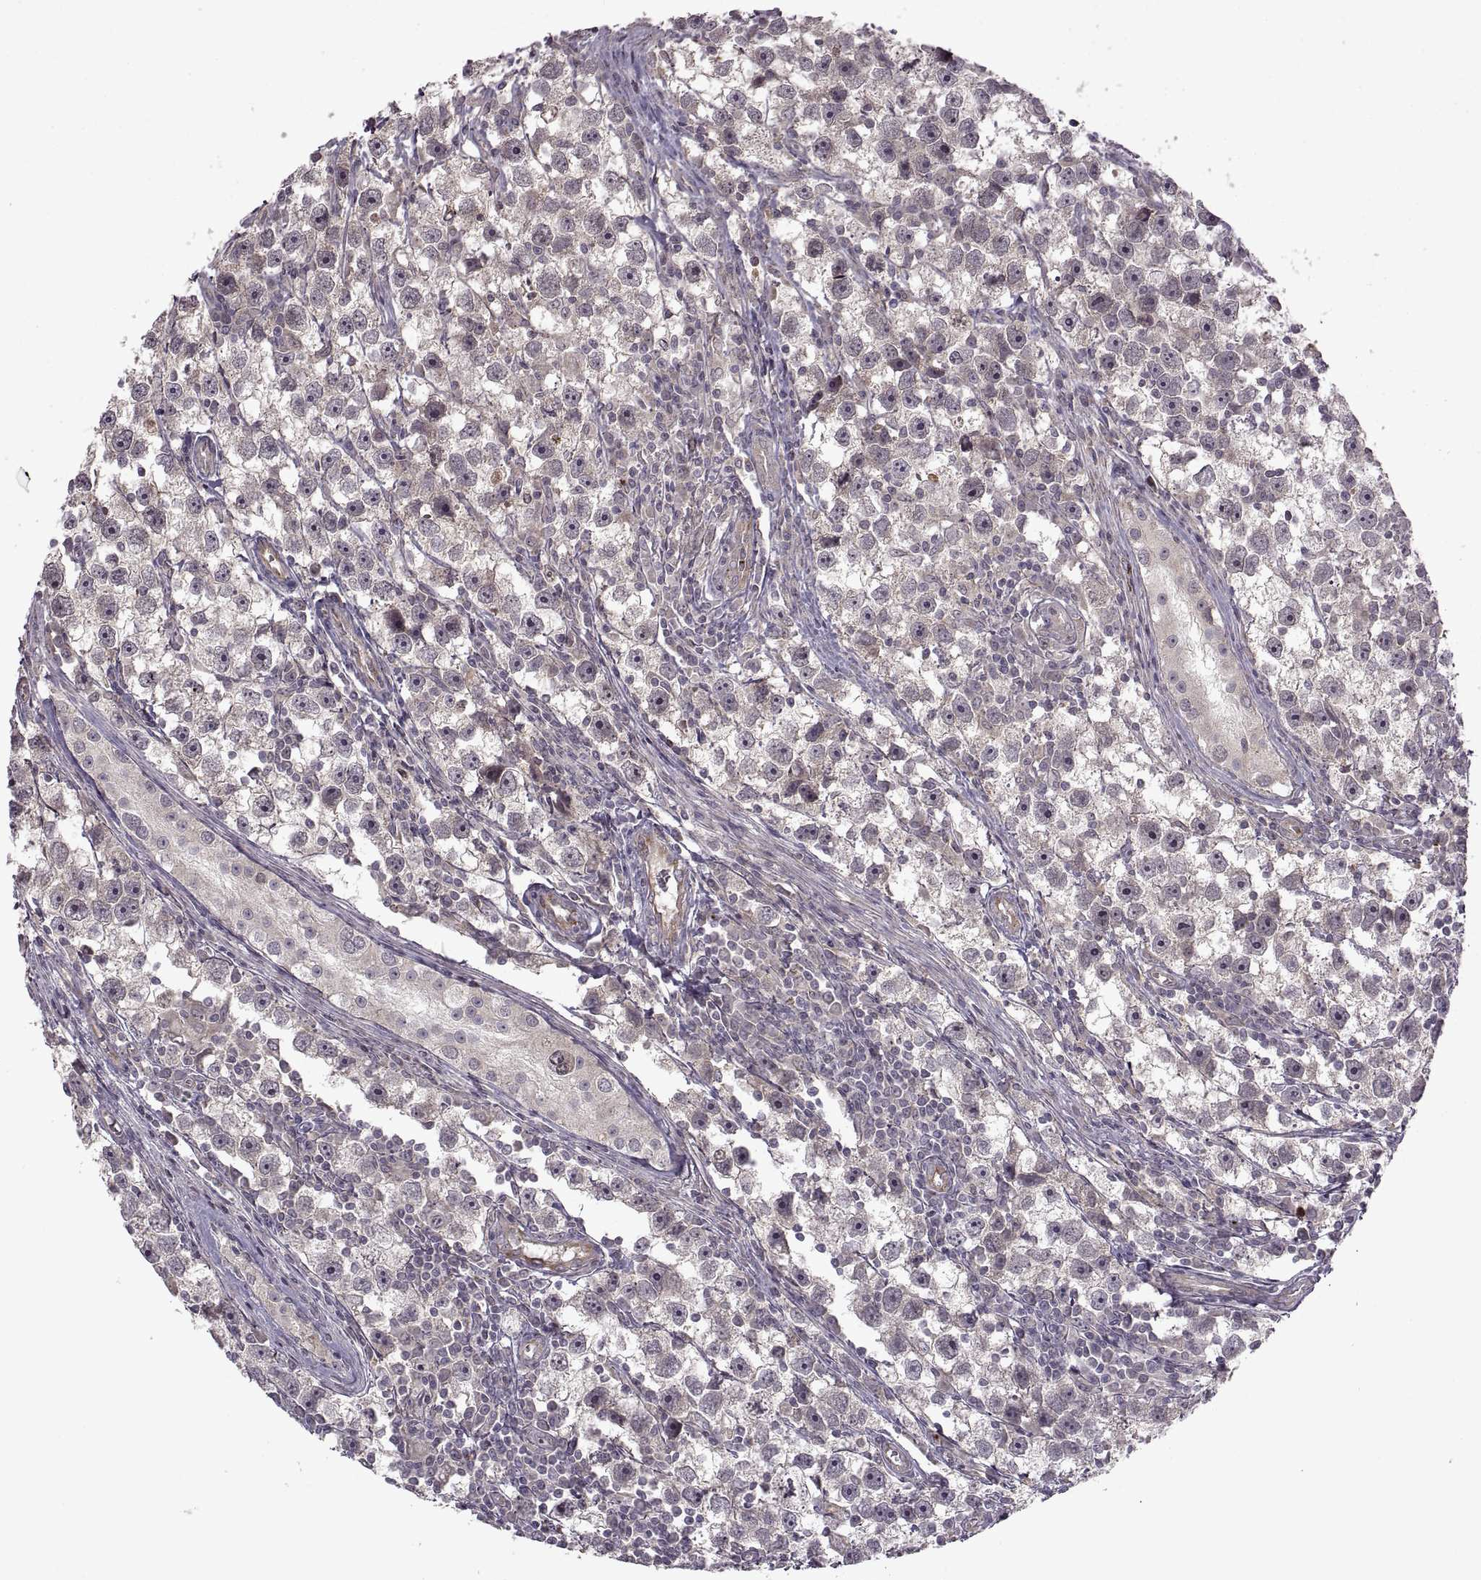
{"staining": {"intensity": "negative", "quantity": "none", "location": "none"}, "tissue": "testis cancer", "cell_type": "Tumor cells", "image_type": "cancer", "snomed": [{"axis": "morphology", "description": "Seminoma, NOS"}, {"axis": "topography", "description": "Testis"}], "caption": "Tumor cells show no significant positivity in testis seminoma. The staining was performed using DAB (3,3'-diaminobenzidine) to visualize the protein expression in brown, while the nuclei were stained in blue with hematoxylin (Magnification: 20x).", "gene": "PIERCE1", "patient": {"sex": "male", "age": 30}}